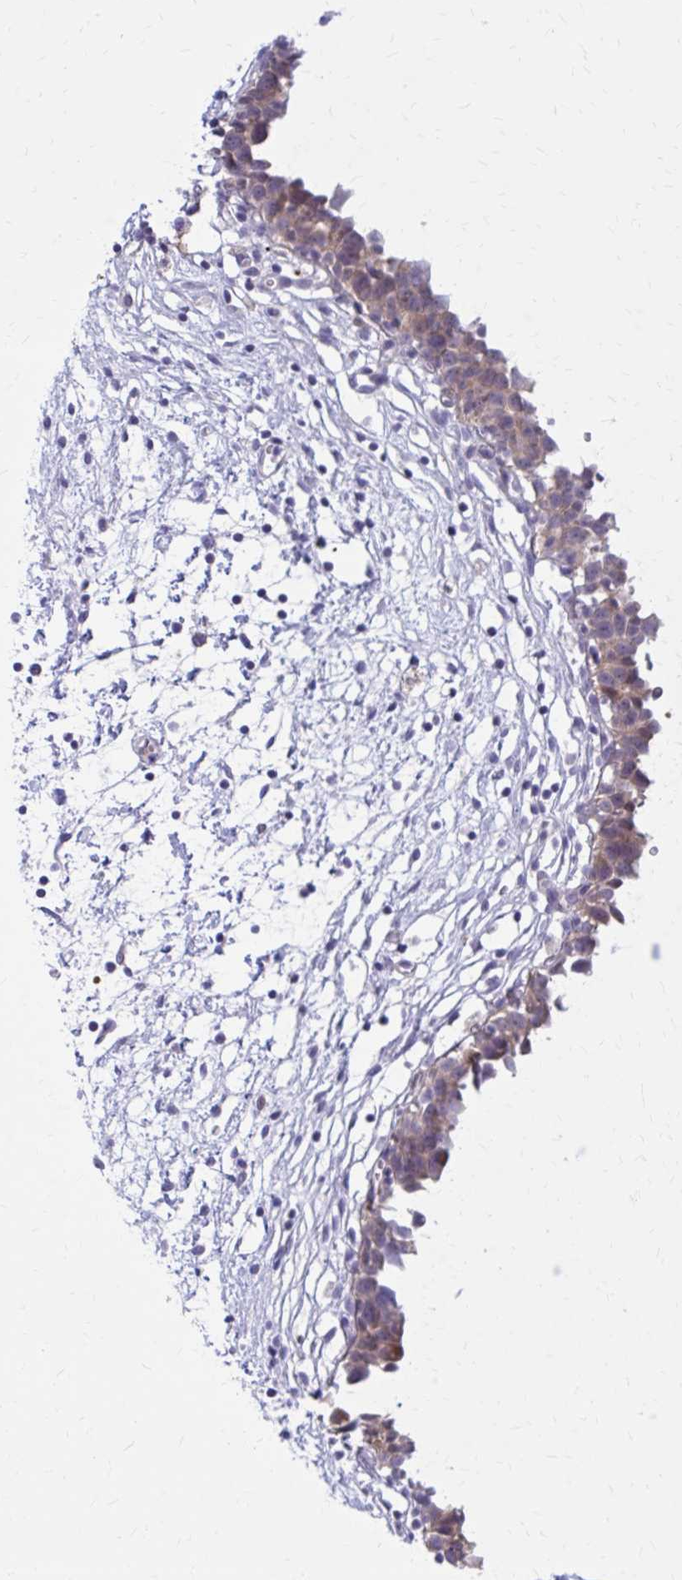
{"staining": {"intensity": "weak", "quantity": ">75%", "location": "cytoplasmic/membranous"}, "tissue": "urinary bladder", "cell_type": "Urothelial cells", "image_type": "normal", "snomed": [{"axis": "morphology", "description": "Normal tissue, NOS"}, {"axis": "topography", "description": "Urinary bladder"}], "caption": "About >75% of urothelial cells in benign human urinary bladder exhibit weak cytoplasmic/membranous protein staining as visualized by brown immunohistochemical staining.", "gene": "DBI", "patient": {"sex": "male", "age": 37}}